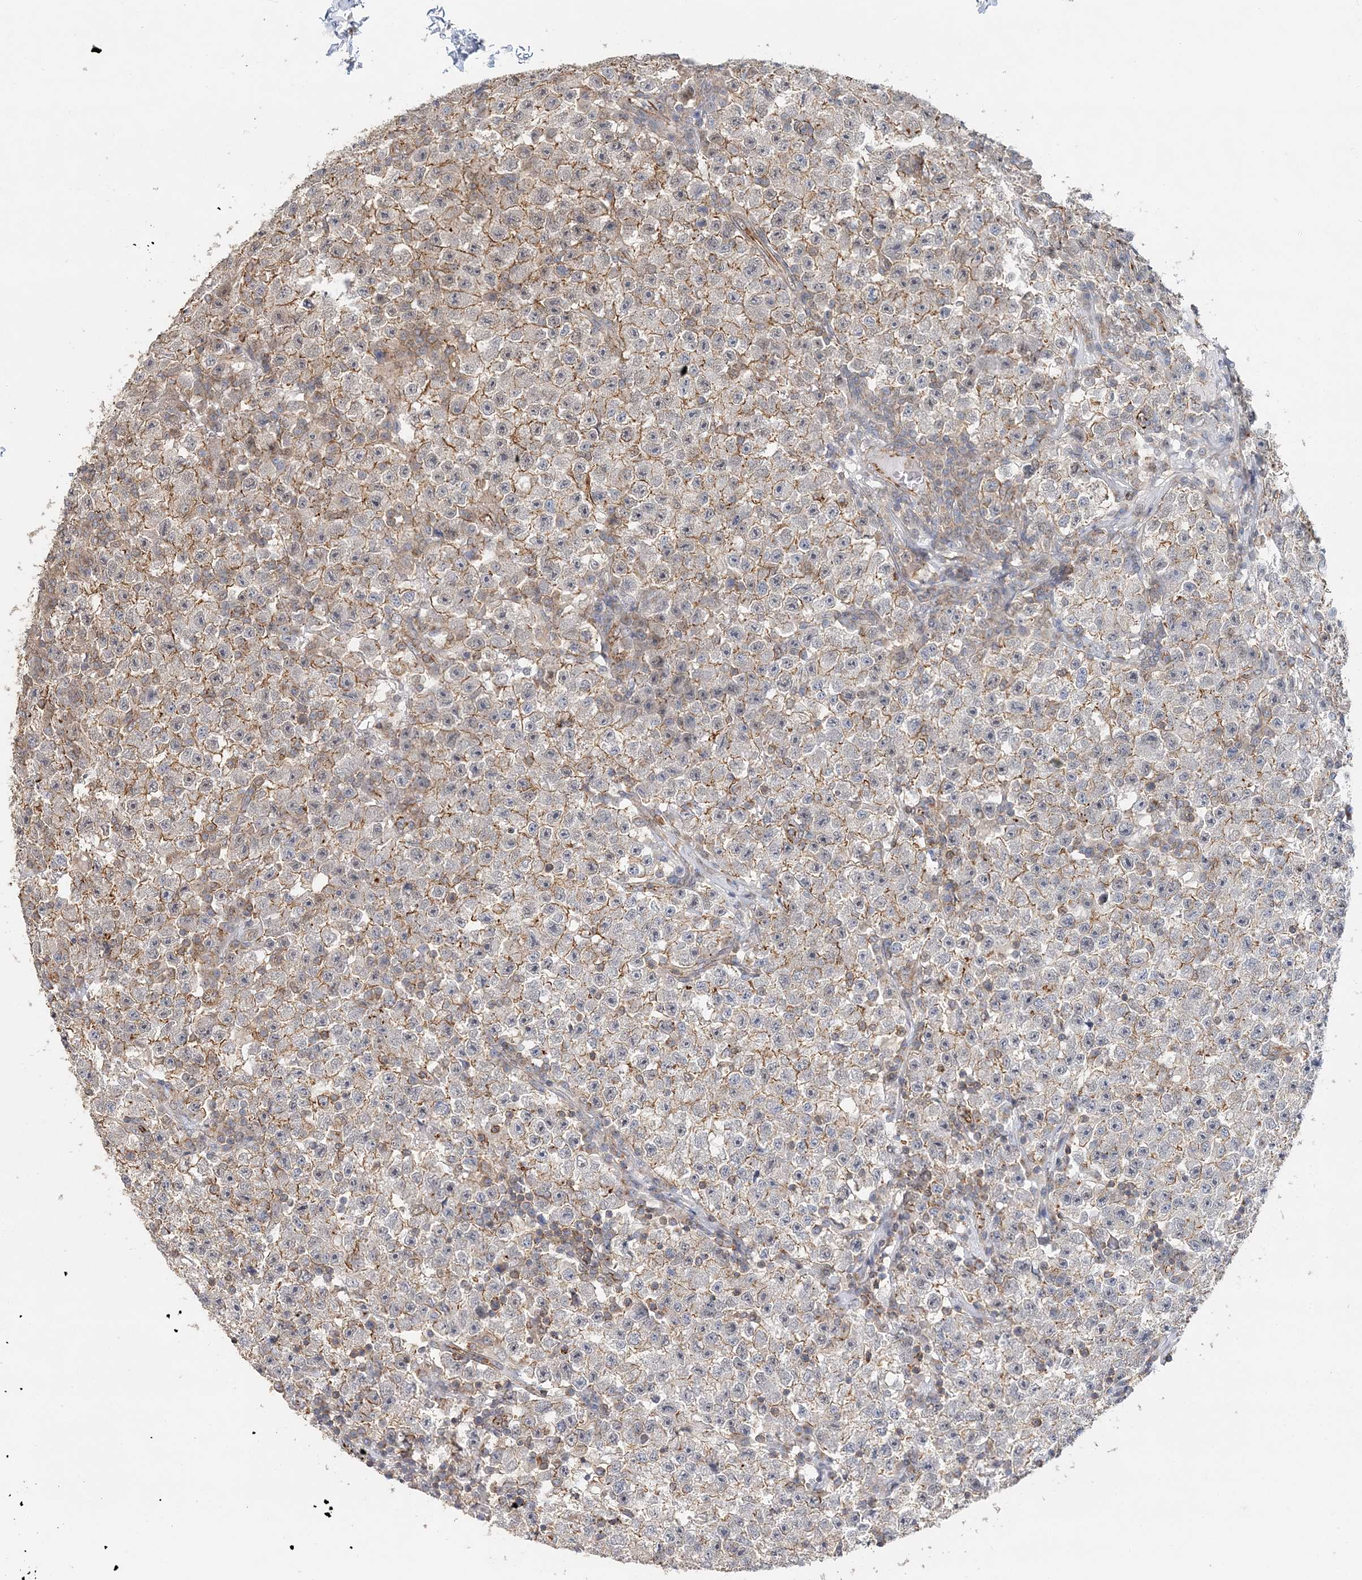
{"staining": {"intensity": "moderate", "quantity": "25%-75%", "location": "cytoplasmic/membranous"}, "tissue": "testis cancer", "cell_type": "Tumor cells", "image_type": "cancer", "snomed": [{"axis": "morphology", "description": "Seminoma, NOS"}, {"axis": "topography", "description": "Testis"}], "caption": "About 25%-75% of tumor cells in testis cancer display moderate cytoplasmic/membranous protein staining as visualized by brown immunohistochemical staining.", "gene": "MAT2B", "patient": {"sex": "male", "age": 22}}